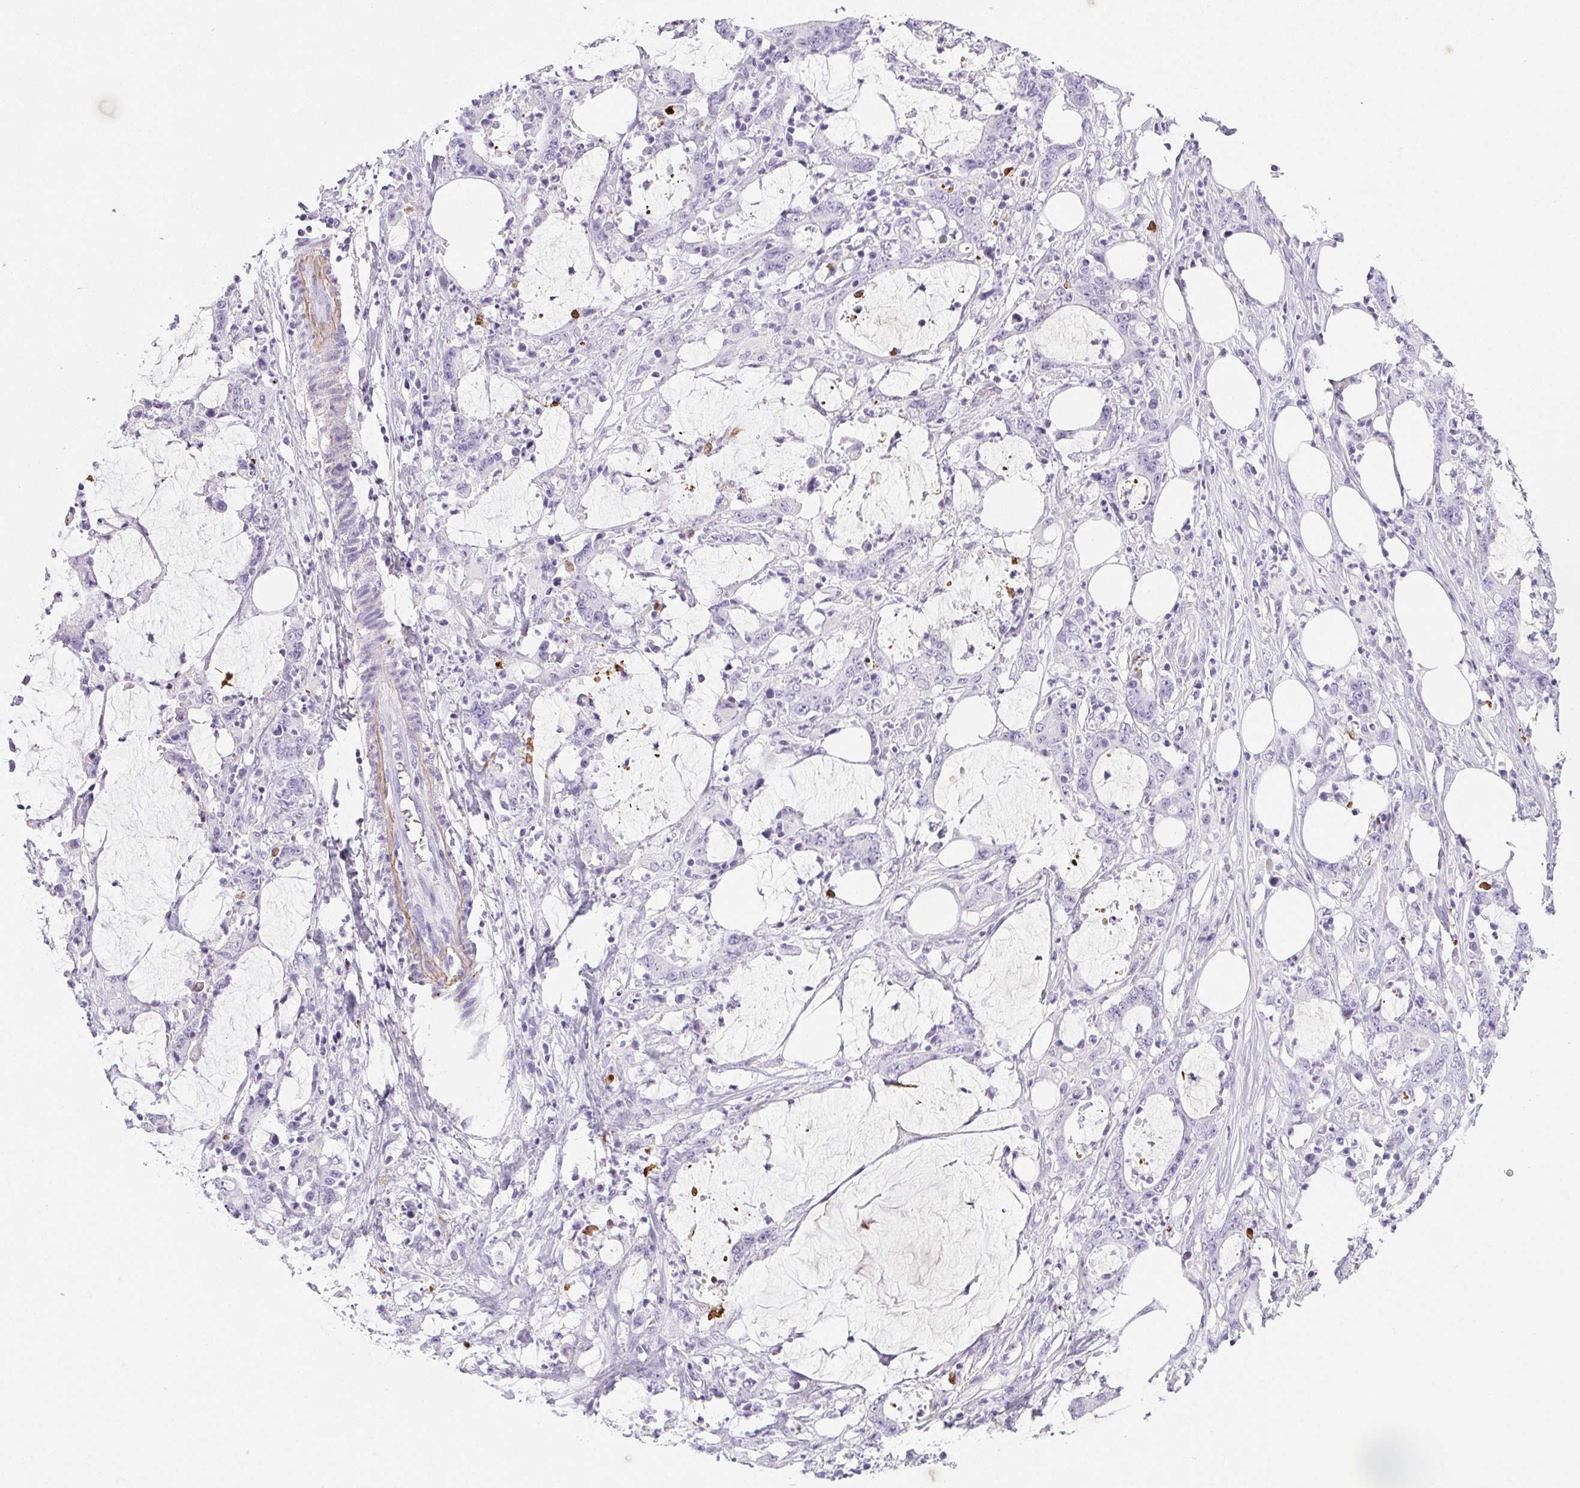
{"staining": {"intensity": "negative", "quantity": "none", "location": "none"}, "tissue": "stomach cancer", "cell_type": "Tumor cells", "image_type": "cancer", "snomed": [{"axis": "morphology", "description": "Adenocarcinoma, NOS"}, {"axis": "topography", "description": "Stomach, upper"}], "caption": "This is an immunohistochemistry image of adenocarcinoma (stomach). There is no staining in tumor cells.", "gene": "VTN", "patient": {"sex": "male", "age": 68}}